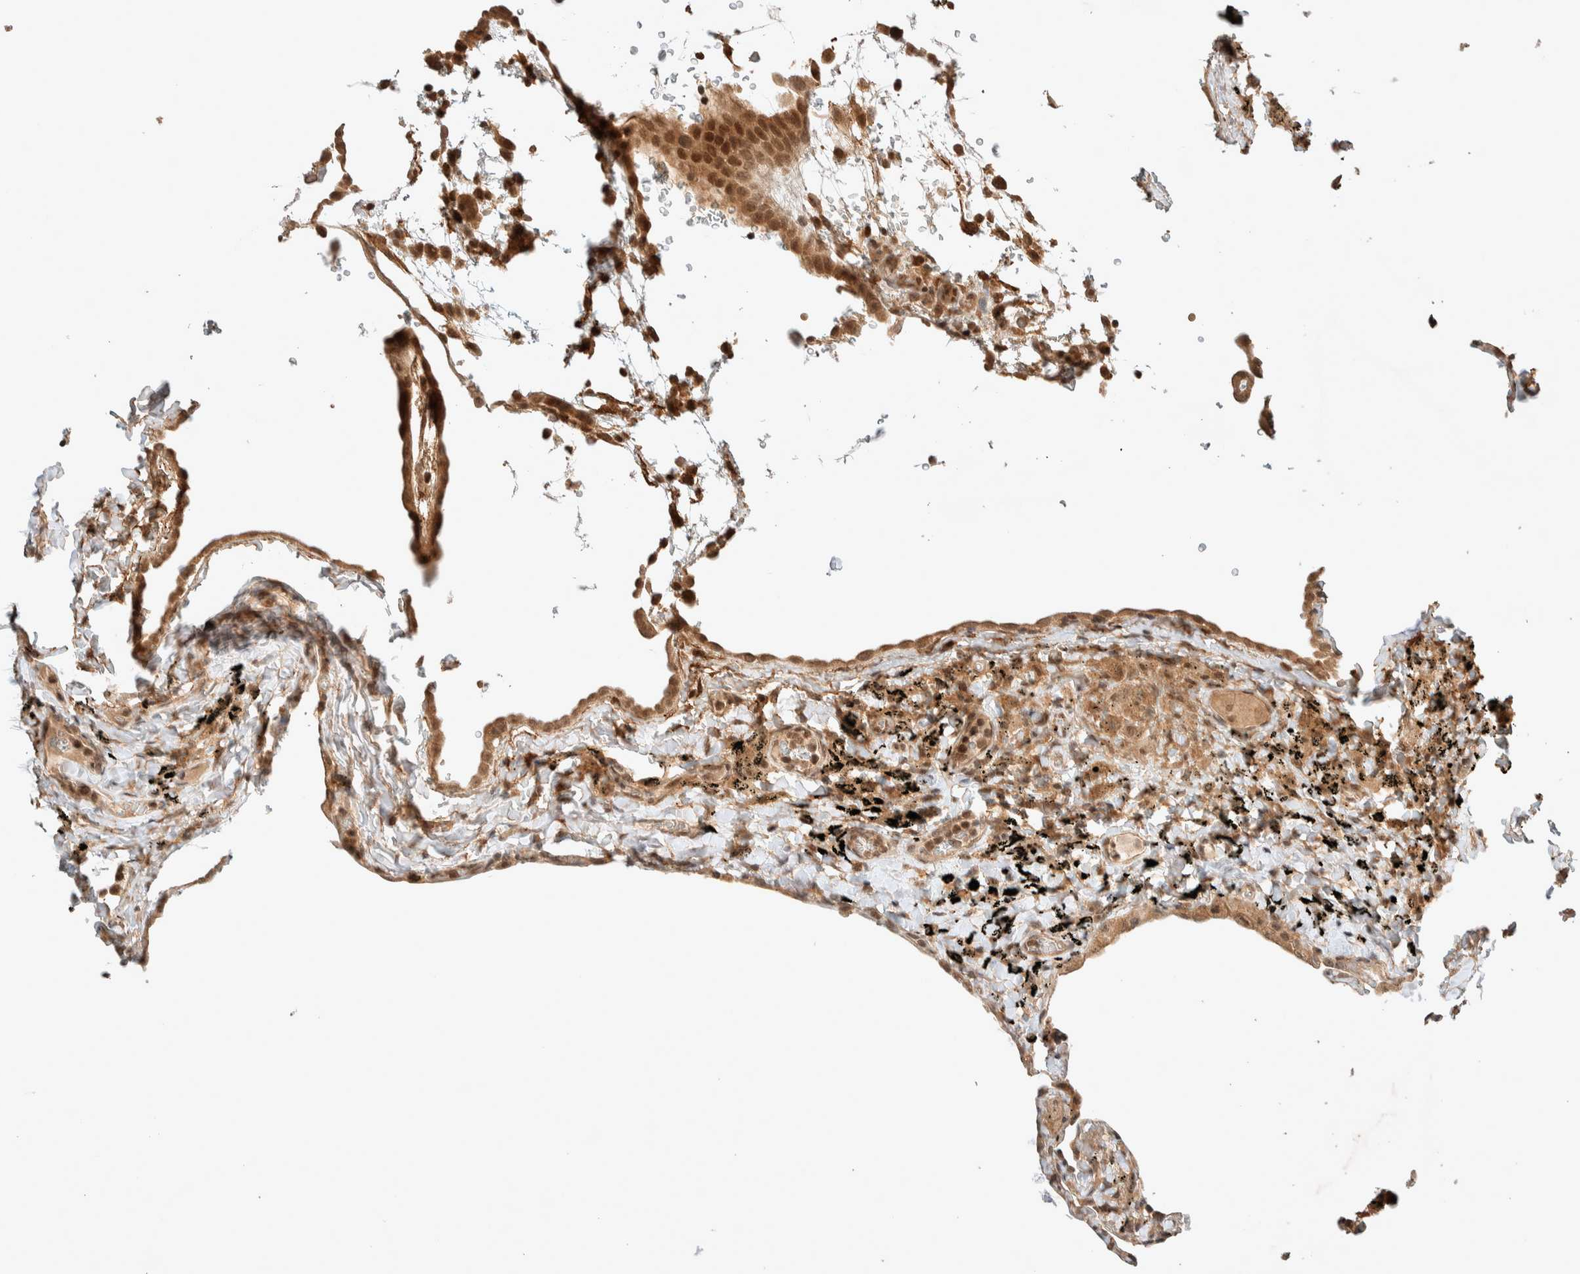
{"staining": {"intensity": "weak", "quantity": "25%-75%", "location": "cytoplasmic/membranous"}, "tissue": "lung", "cell_type": "Alveolar cells", "image_type": "normal", "snomed": [{"axis": "morphology", "description": "Normal tissue, NOS"}, {"axis": "topography", "description": "Lung"}], "caption": "About 25%-75% of alveolar cells in normal lung display weak cytoplasmic/membranous protein positivity as visualized by brown immunohistochemical staining.", "gene": "THRA", "patient": {"sex": "male", "age": 59}}